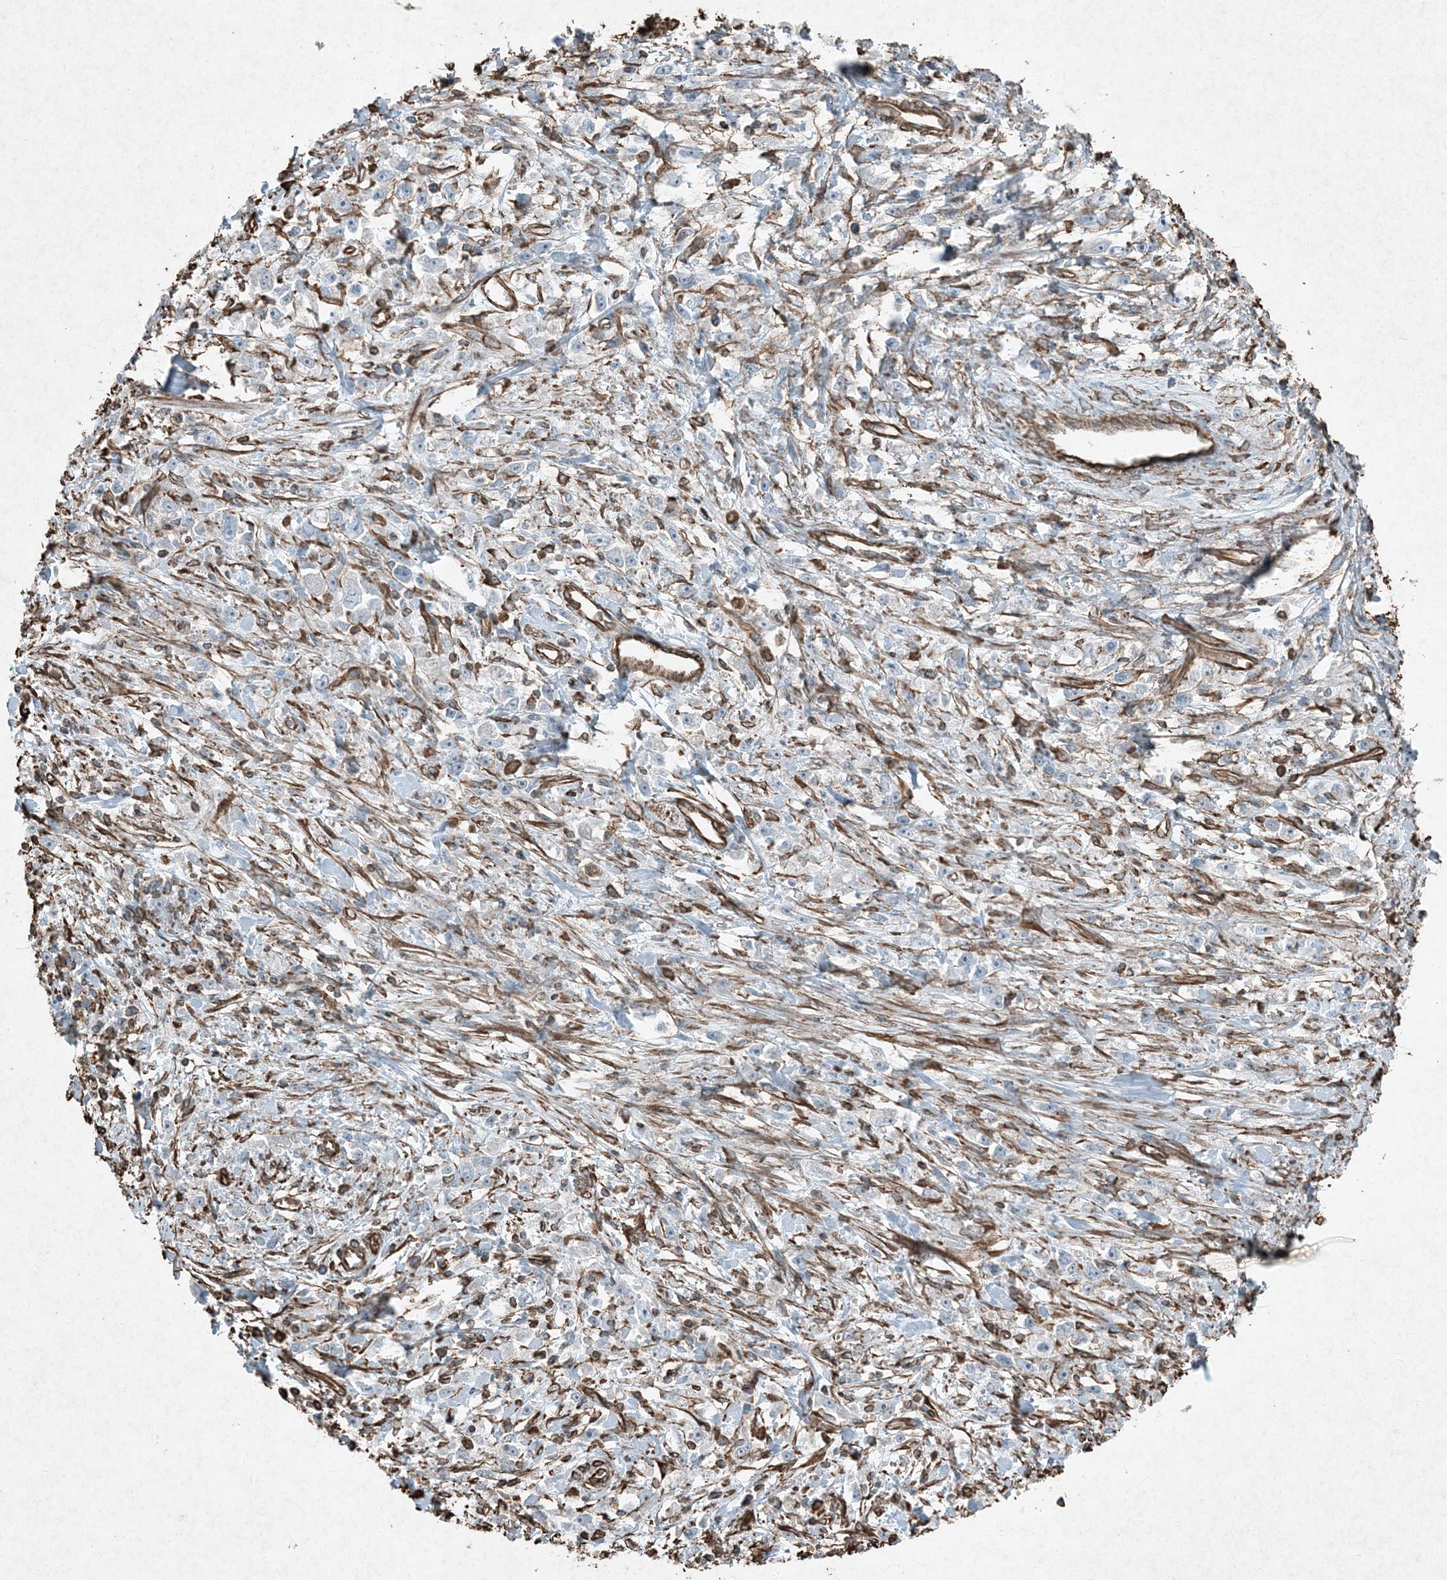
{"staining": {"intensity": "negative", "quantity": "none", "location": "none"}, "tissue": "stomach cancer", "cell_type": "Tumor cells", "image_type": "cancer", "snomed": [{"axis": "morphology", "description": "Adenocarcinoma, NOS"}, {"axis": "topography", "description": "Stomach"}], "caption": "IHC histopathology image of neoplastic tissue: human stomach cancer (adenocarcinoma) stained with DAB reveals no significant protein positivity in tumor cells. (Brightfield microscopy of DAB immunohistochemistry (IHC) at high magnification).", "gene": "RYK", "patient": {"sex": "female", "age": 59}}